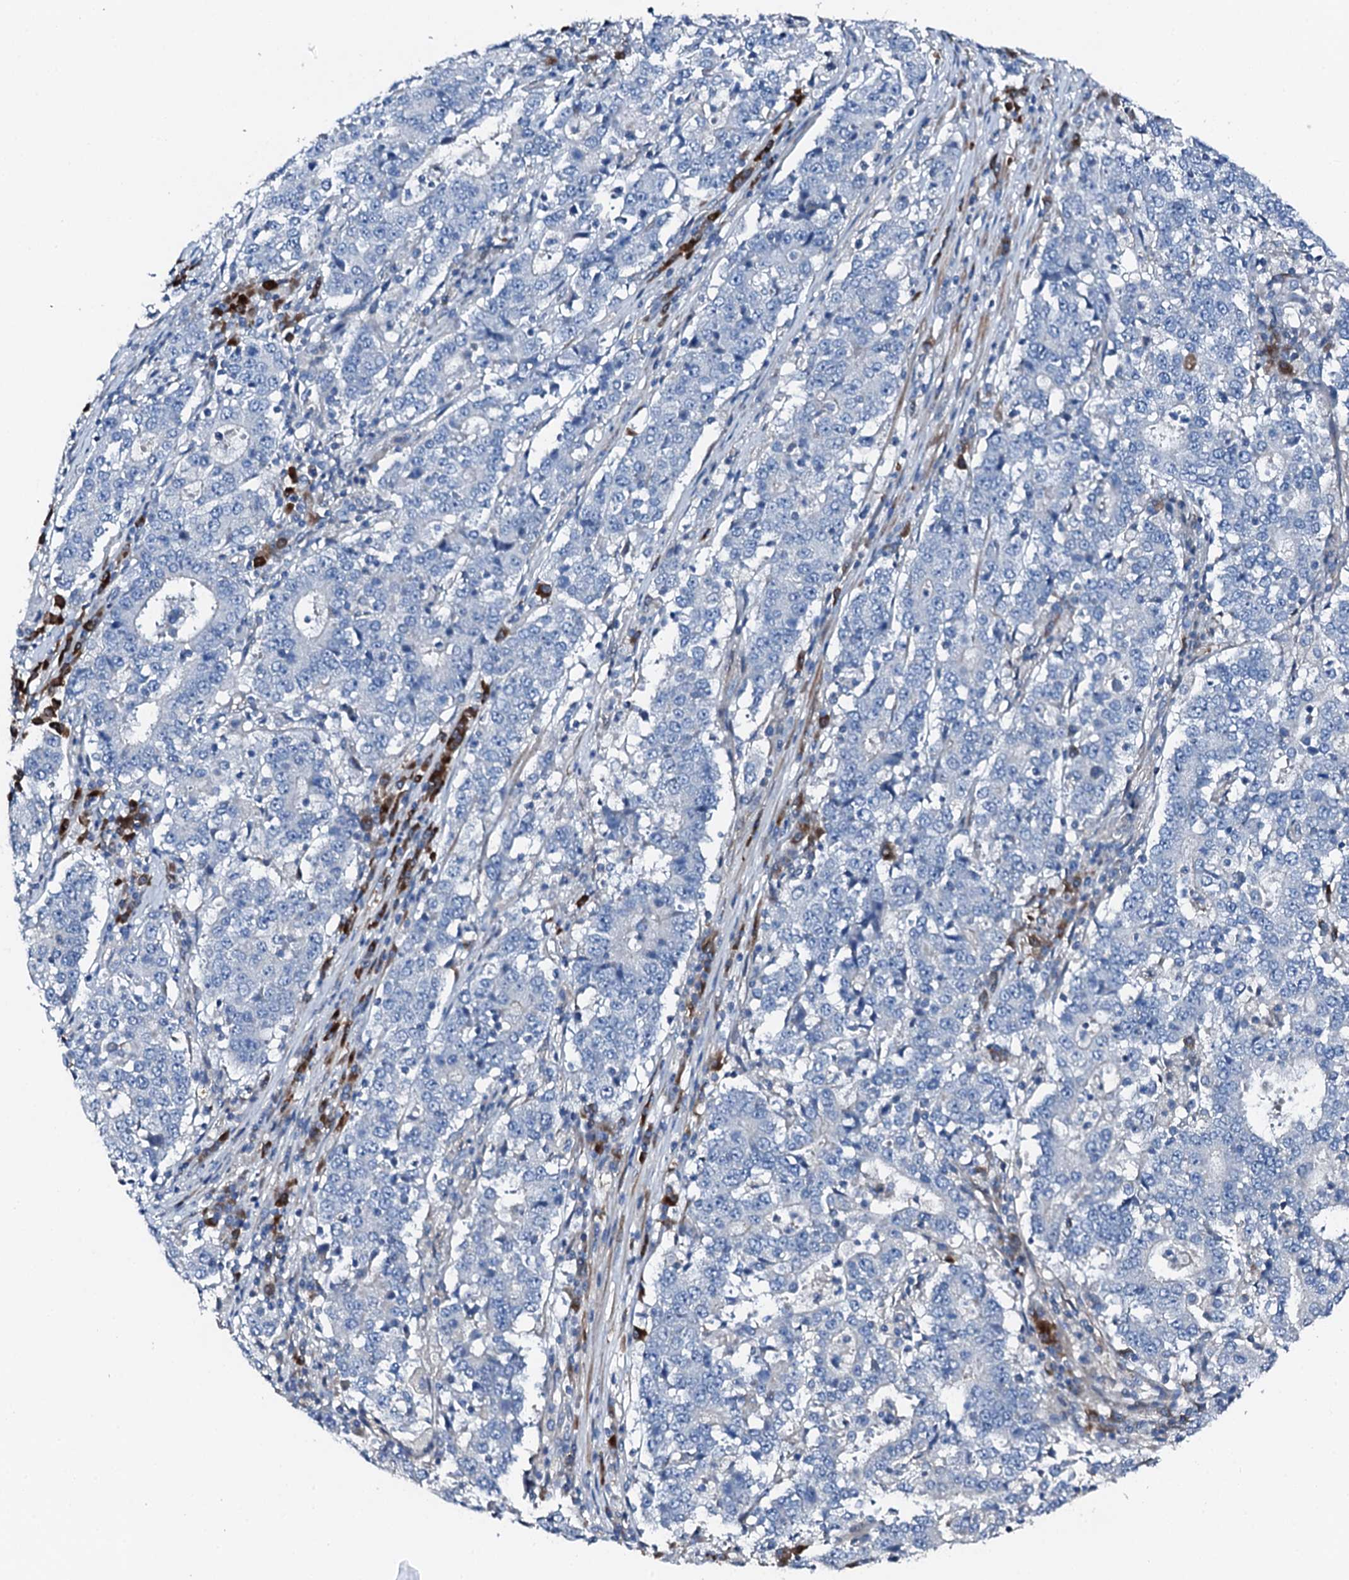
{"staining": {"intensity": "negative", "quantity": "none", "location": "none"}, "tissue": "stomach cancer", "cell_type": "Tumor cells", "image_type": "cancer", "snomed": [{"axis": "morphology", "description": "Adenocarcinoma, NOS"}, {"axis": "topography", "description": "Stomach"}], "caption": "Tumor cells show no significant positivity in stomach adenocarcinoma. (DAB IHC visualized using brightfield microscopy, high magnification).", "gene": "GFOD2", "patient": {"sex": "male", "age": 59}}